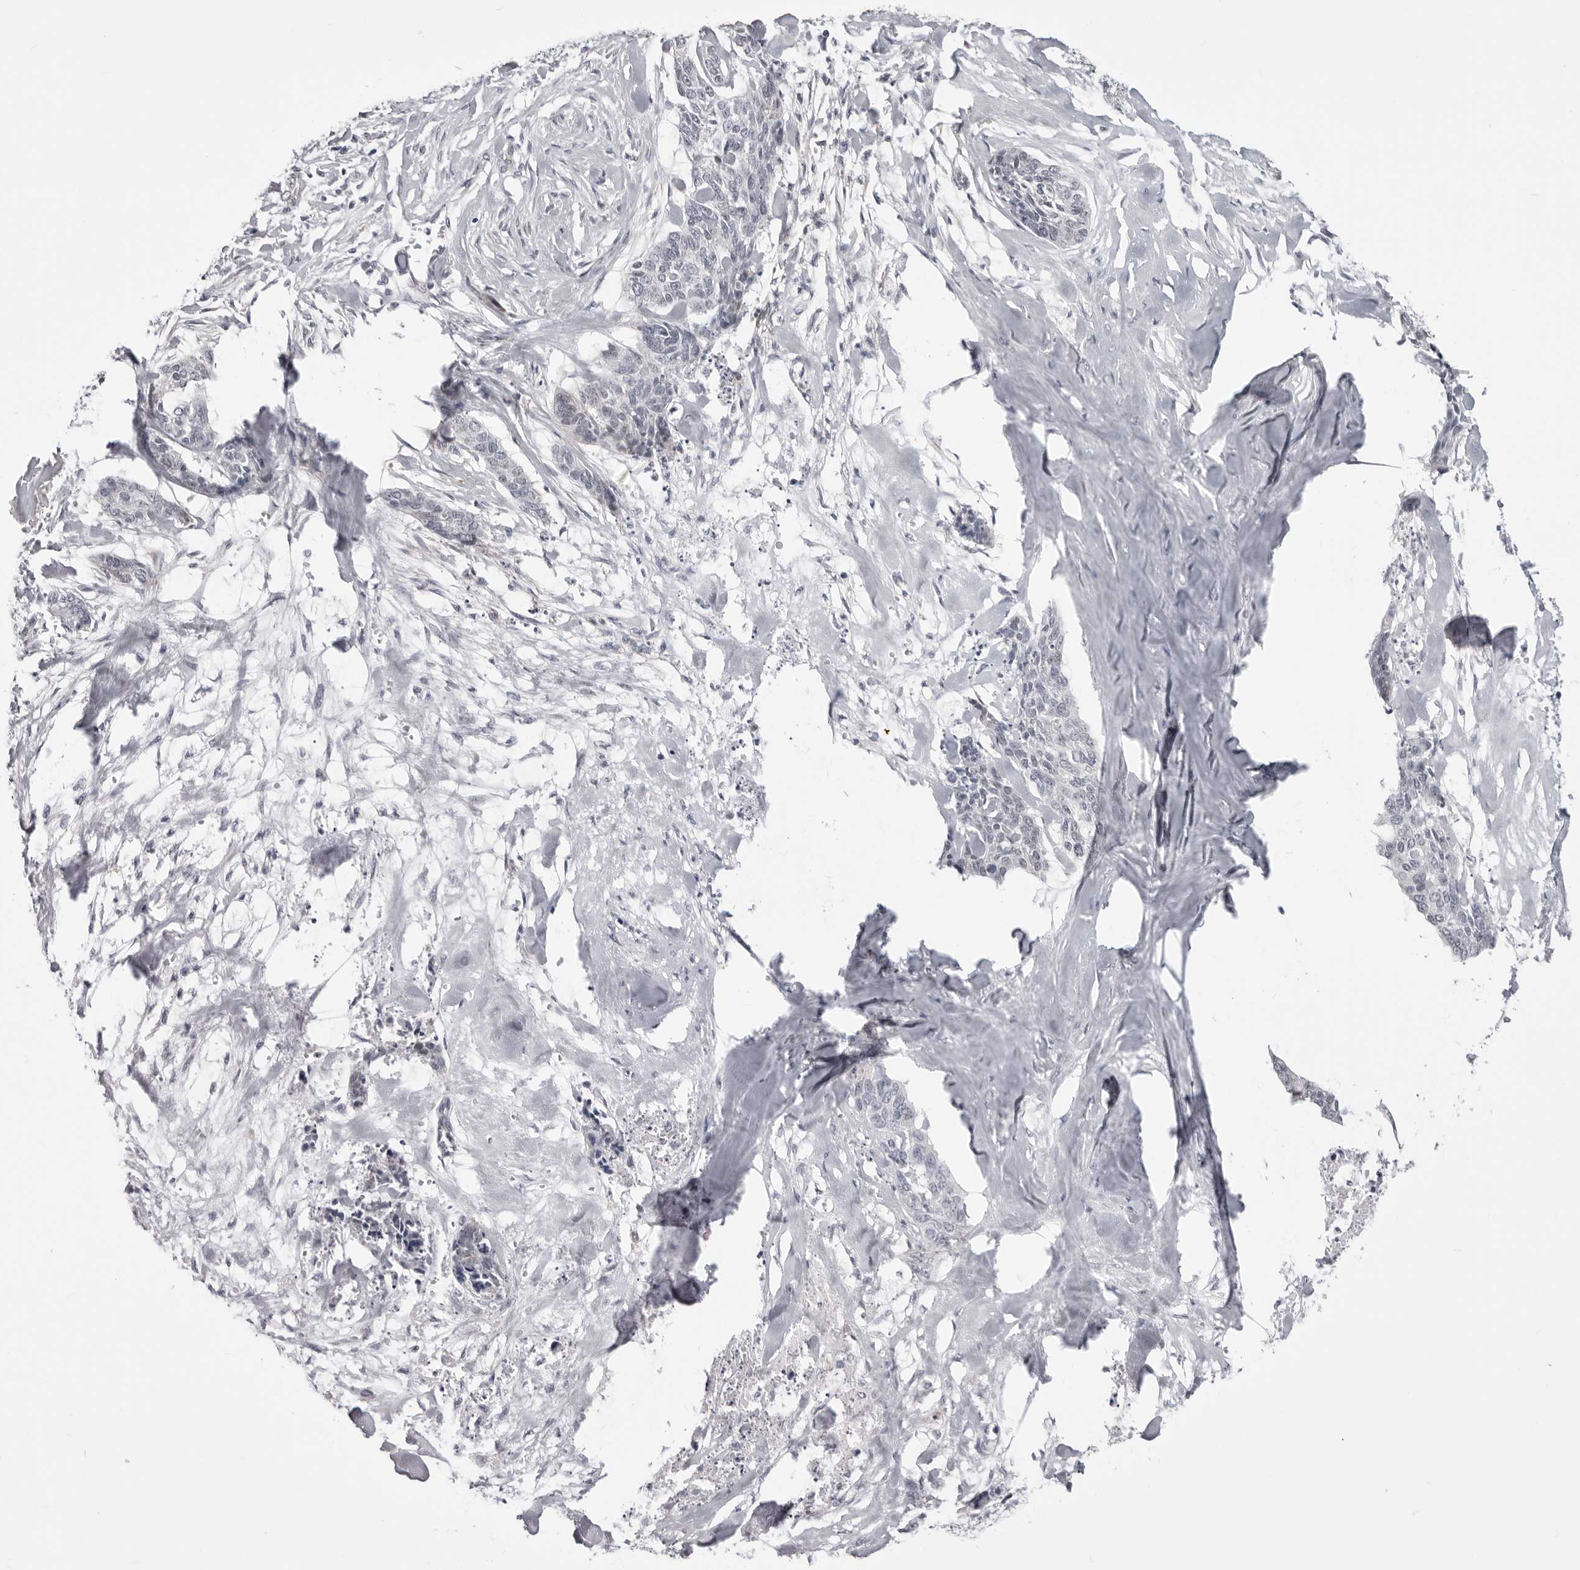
{"staining": {"intensity": "negative", "quantity": "none", "location": "none"}, "tissue": "skin cancer", "cell_type": "Tumor cells", "image_type": "cancer", "snomed": [{"axis": "morphology", "description": "Basal cell carcinoma"}, {"axis": "topography", "description": "Skin"}], "caption": "An image of skin cancer (basal cell carcinoma) stained for a protein exhibits no brown staining in tumor cells.", "gene": "SUGCT", "patient": {"sex": "female", "age": 64}}